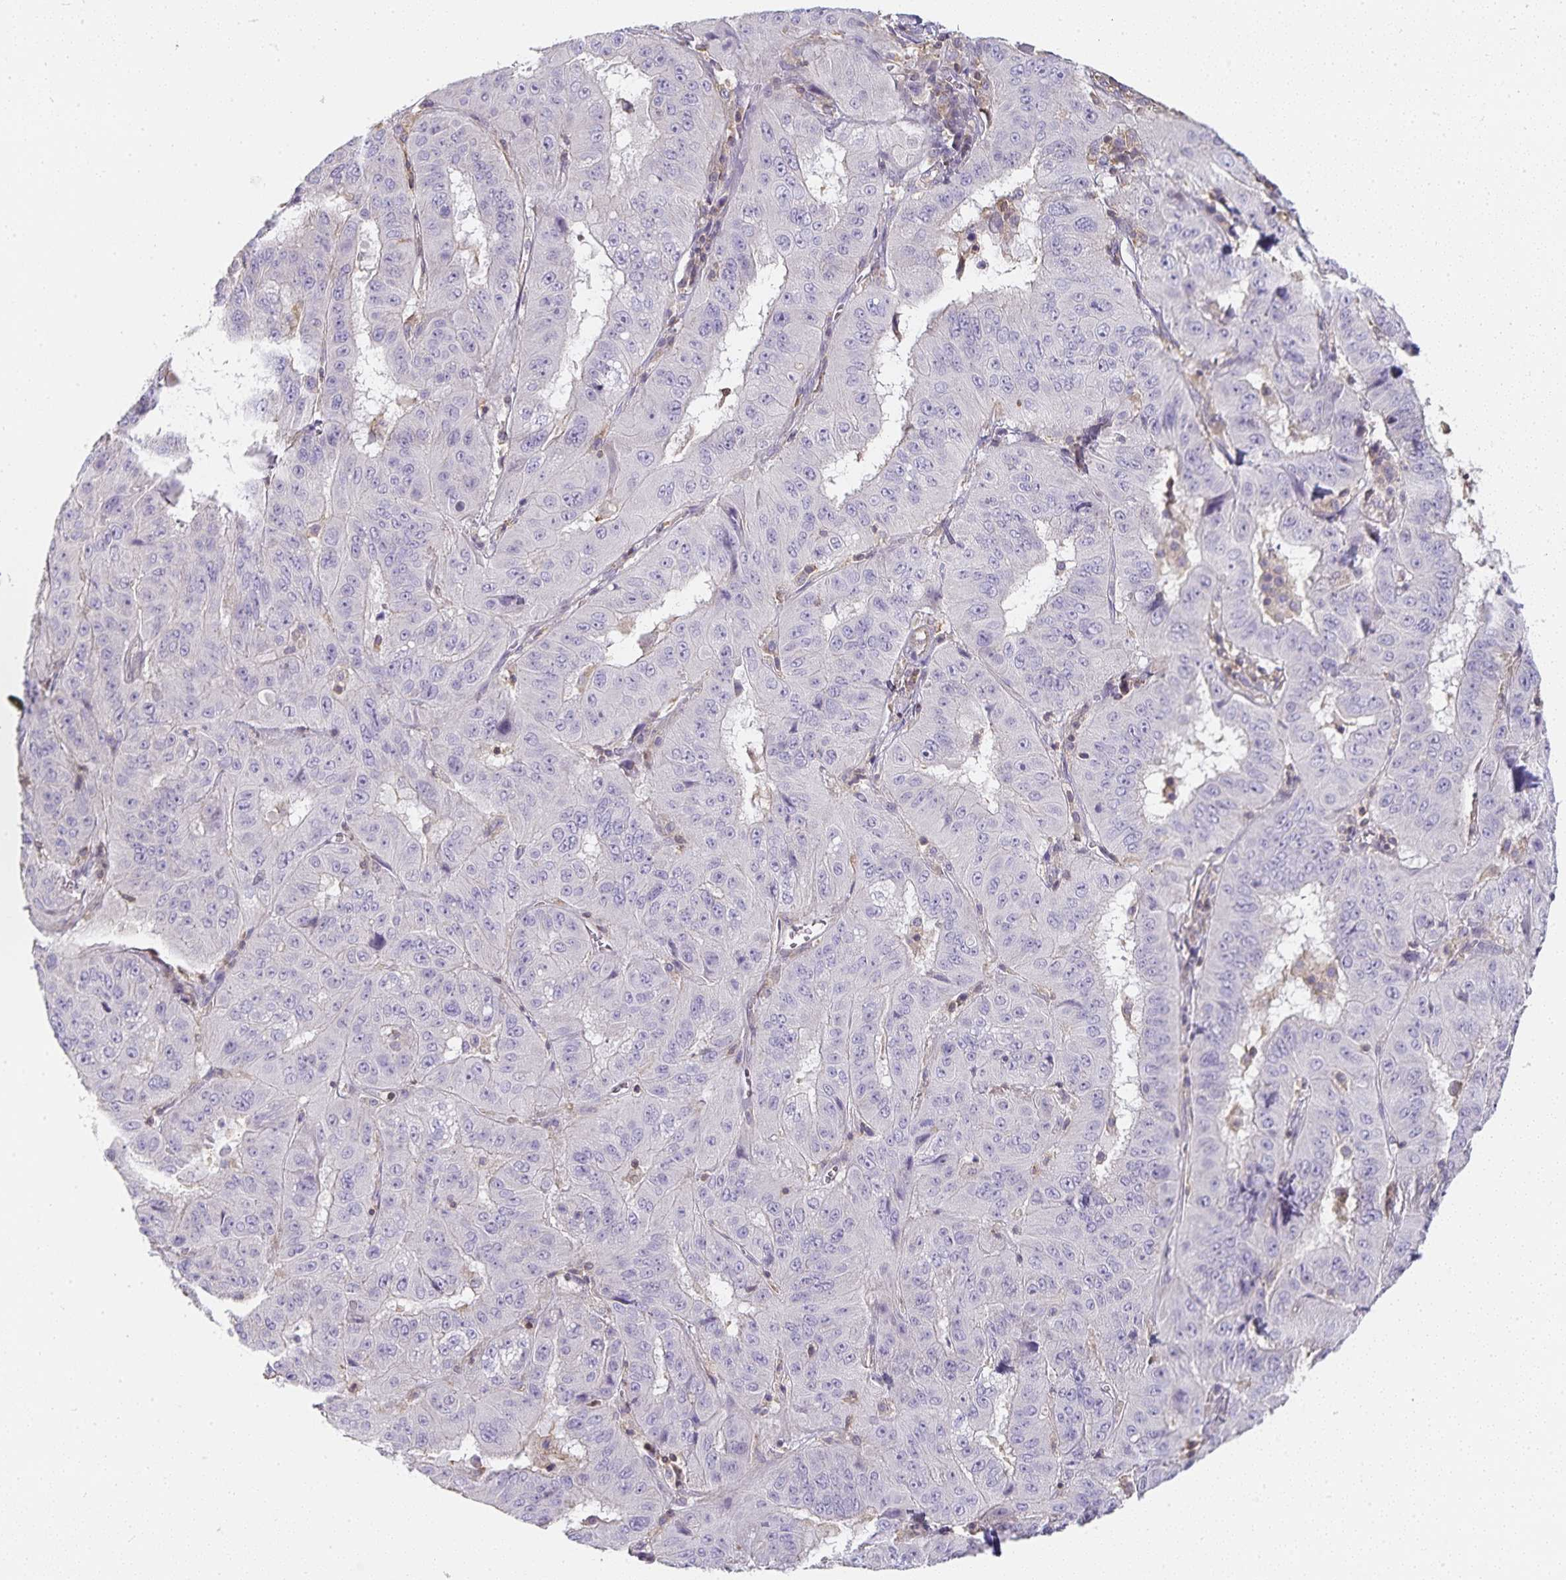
{"staining": {"intensity": "negative", "quantity": "none", "location": "none"}, "tissue": "pancreatic cancer", "cell_type": "Tumor cells", "image_type": "cancer", "snomed": [{"axis": "morphology", "description": "Adenocarcinoma, NOS"}, {"axis": "topography", "description": "Pancreas"}], "caption": "Tumor cells are negative for protein expression in human adenocarcinoma (pancreatic).", "gene": "GATA3", "patient": {"sex": "male", "age": 63}}